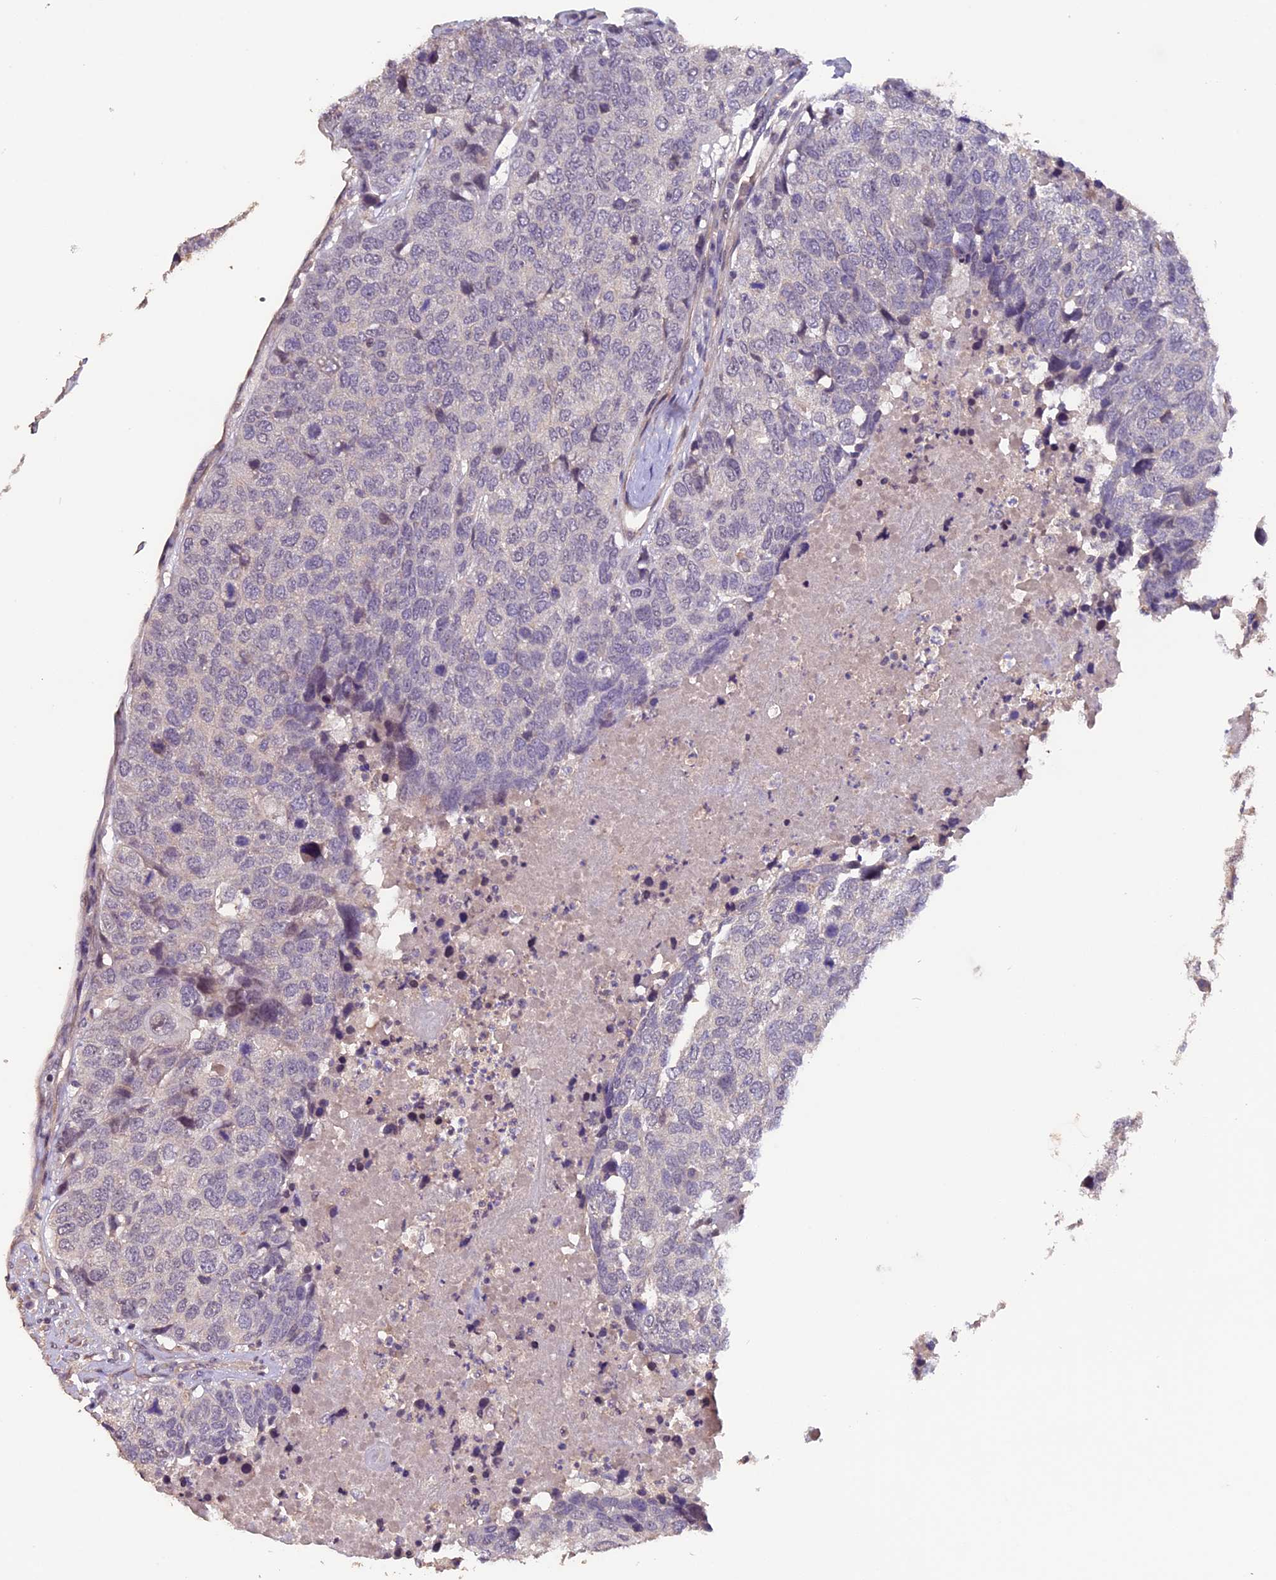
{"staining": {"intensity": "negative", "quantity": "none", "location": "none"}, "tissue": "head and neck cancer", "cell_type": "Tumor cells", "image_type": "cancer", "snomed": [{"axis": "morphology", "description": "Squamous cell carcinoma, NOS"}, {"axis": "topography", "description": "Head-Neck"}], "caption": "The immunohistochemistry image has no significant expression in tumor cells of head and neck squamous cell carcinoma tissue.", "gene": "GNB5", "patient": {"sex": "male", "age": 66}}